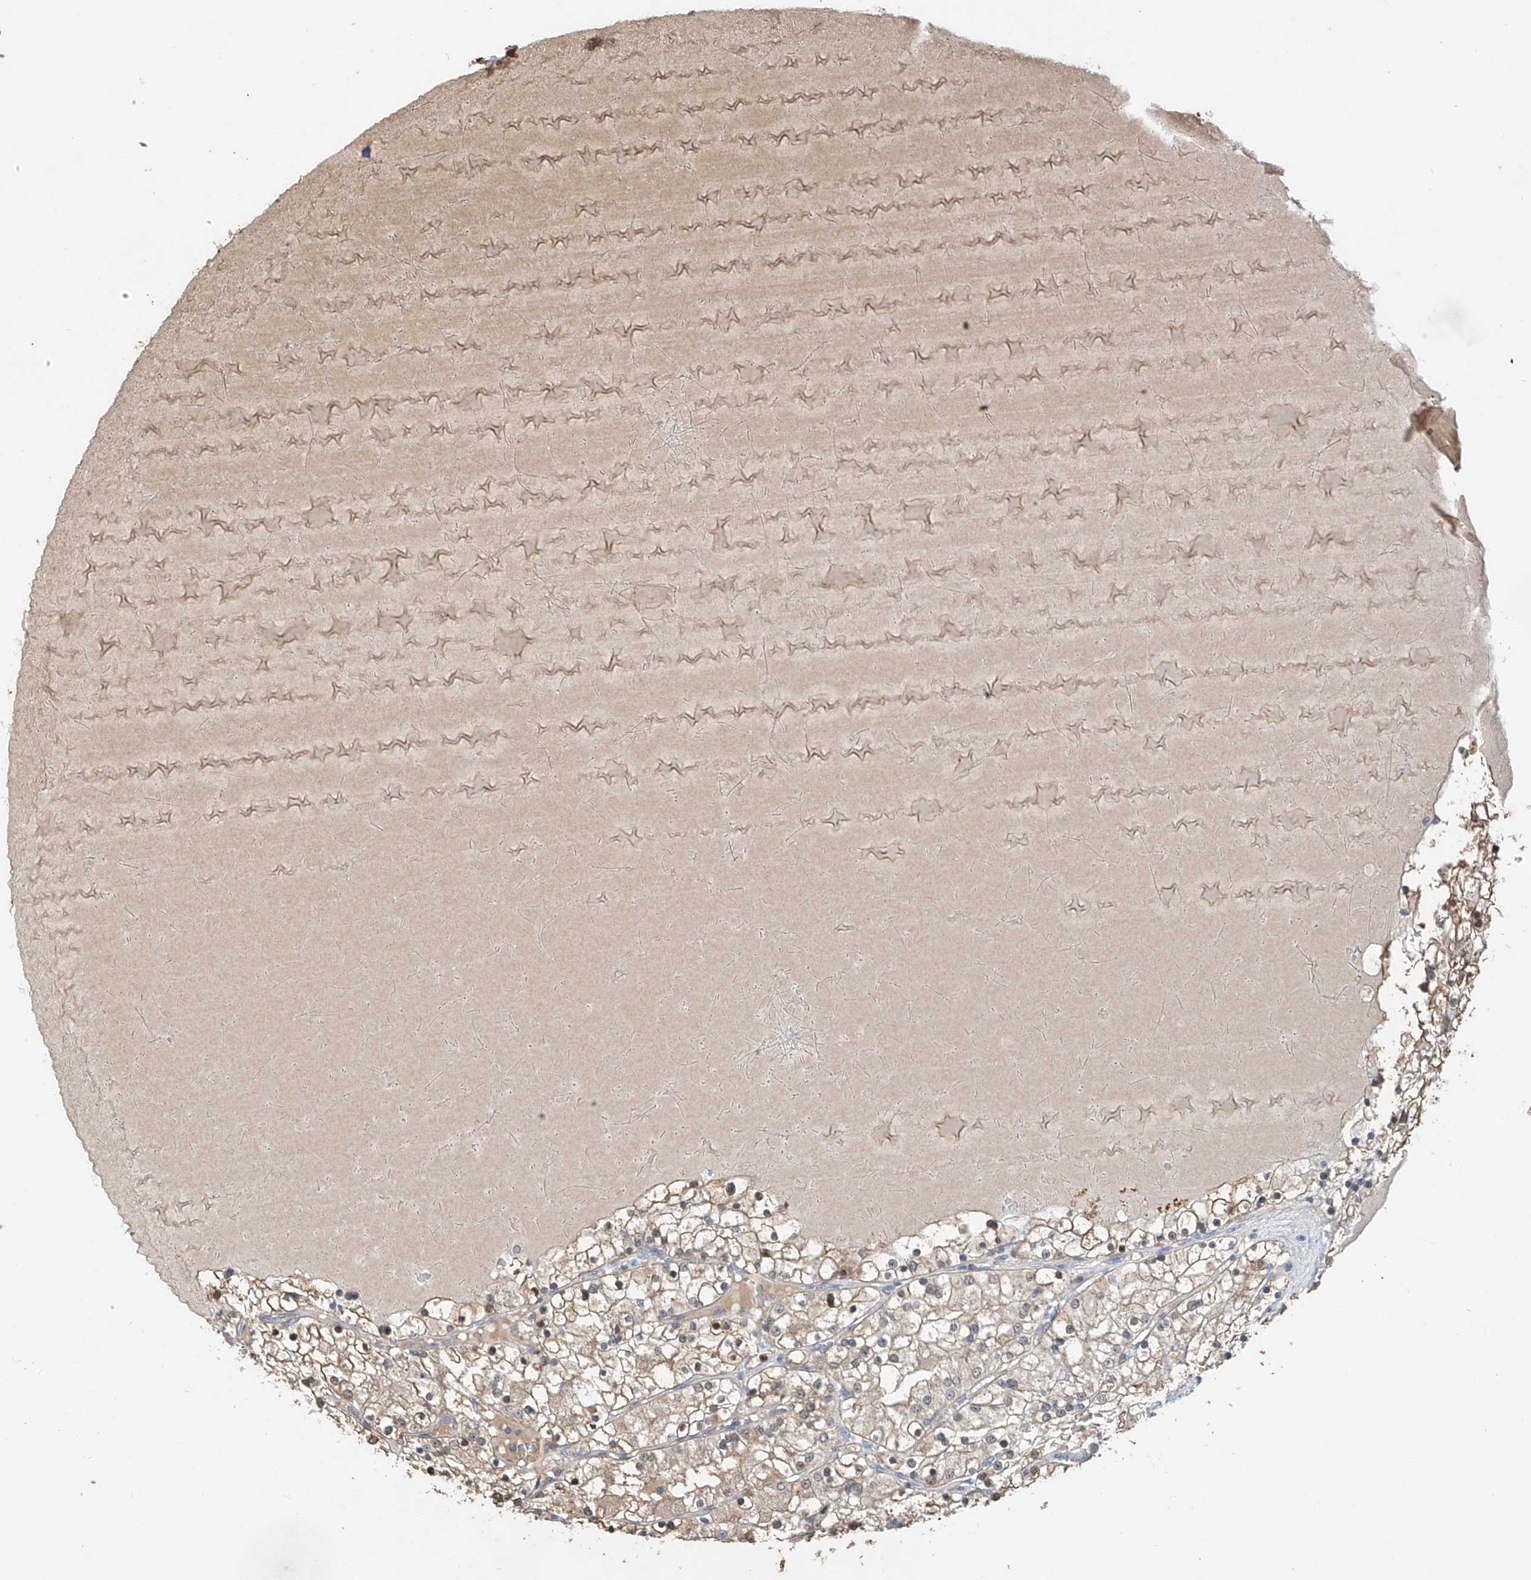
{"staining": {"intensity": "weak", "quantity": ">75%", "location": "cytoplasmic/membranous"}, "tissue": "renal cancer", "cell_type": "Tumor cells", "image_type": "cancer", "snomed": [{"axis": "morphology", "description": "Normal tissue, NOS"}, {"axis": "morphology", "description": "Adenocarcinoma, NOS"}, {"axis": "topography", "description": "Kidney"}], "caption": "High-magnification brightfield microscopy of renal adenocarcinoma stained with DAB (3,3'-diaminobenzidine) (brown) and counterstained with hematoxylin (blue). tumor cells exhibit weak cytoplasmic/membranous expression is appreciated in about>75% of cells. (IHC, brightfield microscopy, high magnification).", "gene": "PMM1", "patient": {"sex": "male", "age": 68}}